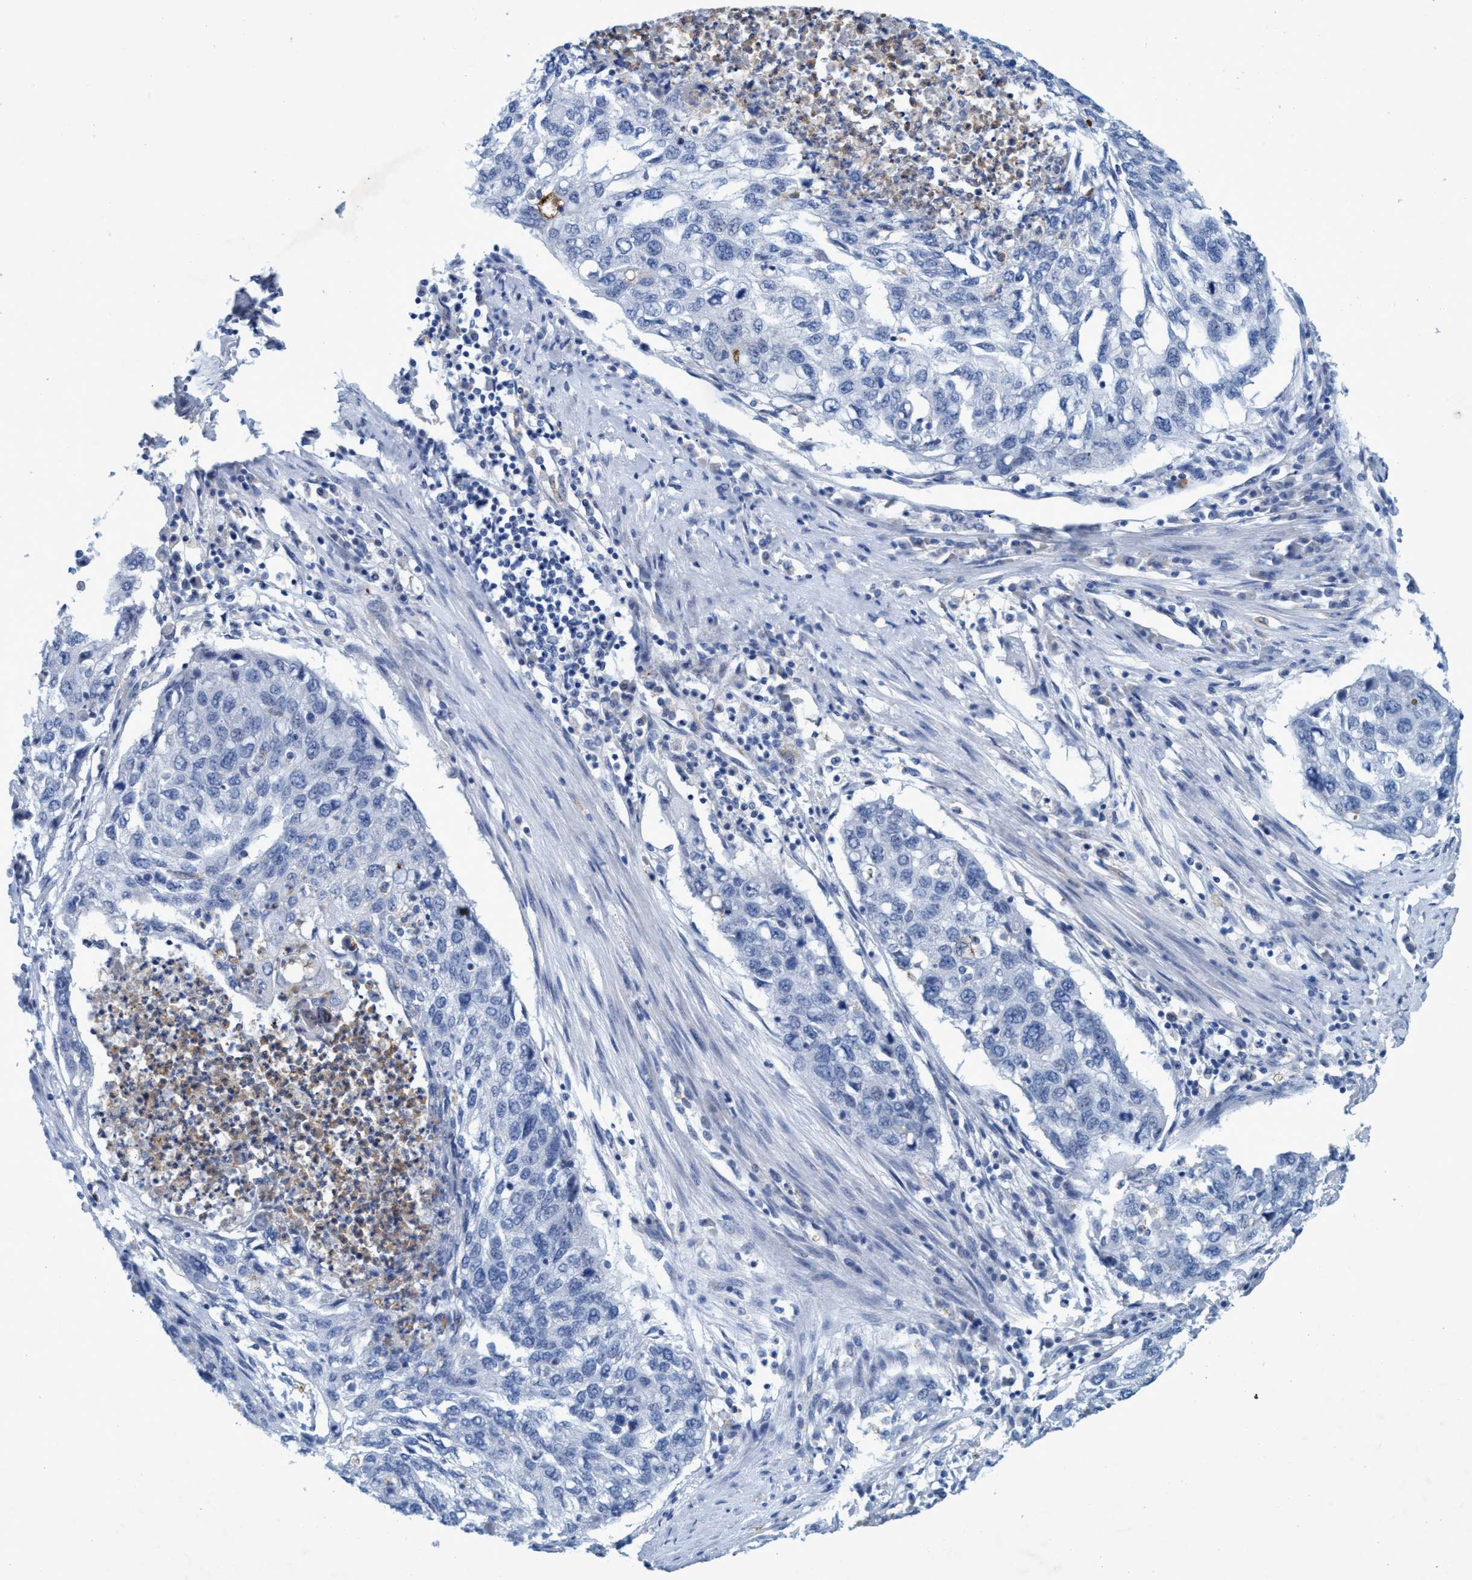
{"staining": {"intensity": "negative", "quantity": "none", "location": "none"}, "tissue": "lung cancer", "cell_type": "Tumor cells", "image_type": "cancer", "snomed": [{"axis": "morphology", "description": "Squamous cell carcinoma, NOS"}, {"axis": "topography", "description": "Lung"}], "caption": "High magnification brightfield microscopy of lung squamous cell carcinoma stained with DAB (brown) and counterstained with hematoxylin (blue): tumor cells show no significant positivity.", "gene": "SLC43A2", "patient": {"sex": "female", "age": 63}}